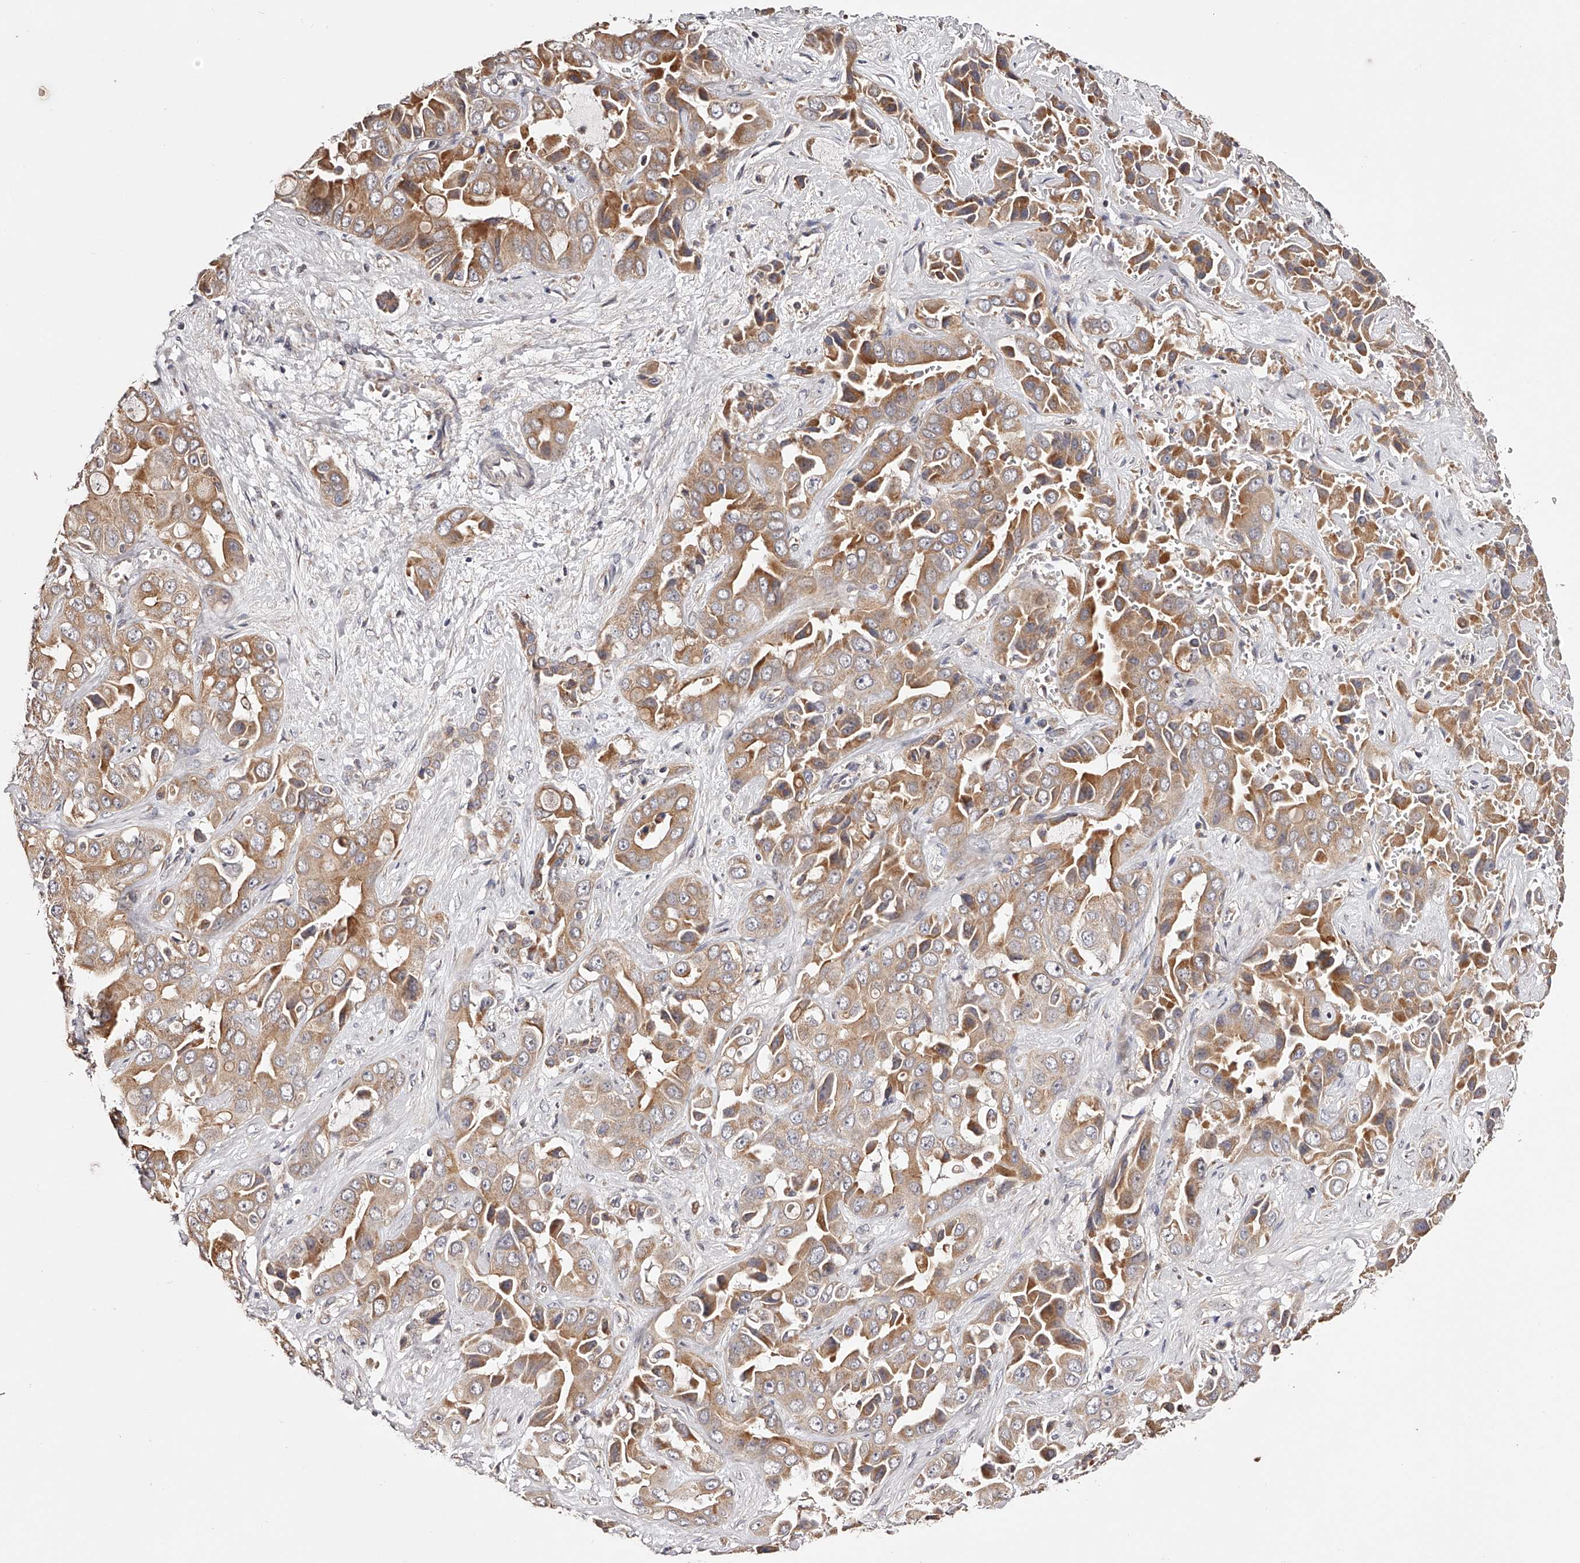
{"staining": {"intensity": "moderate", "quantity": ">75%", "location": "cytoplasmic/membranous"}, "tissue": "liver cancer", "cell_type": "Tumor cells", "image_type": "cancer", "snomed": [{"axis": "morphology", "description": "Cholangiocarcinoma"}, {"axis": "topography", "description": "Liver"}], "caption": "This micrograph displays immunohistochemistry (IHC) staining of liver cancer (cholangiocarcinoma), with medium moderate cytoplasmic/membranous staining in approximately >75% of tumor cells.", "gene": "USP21", "patient": {"sex": "female", "age": 52}}